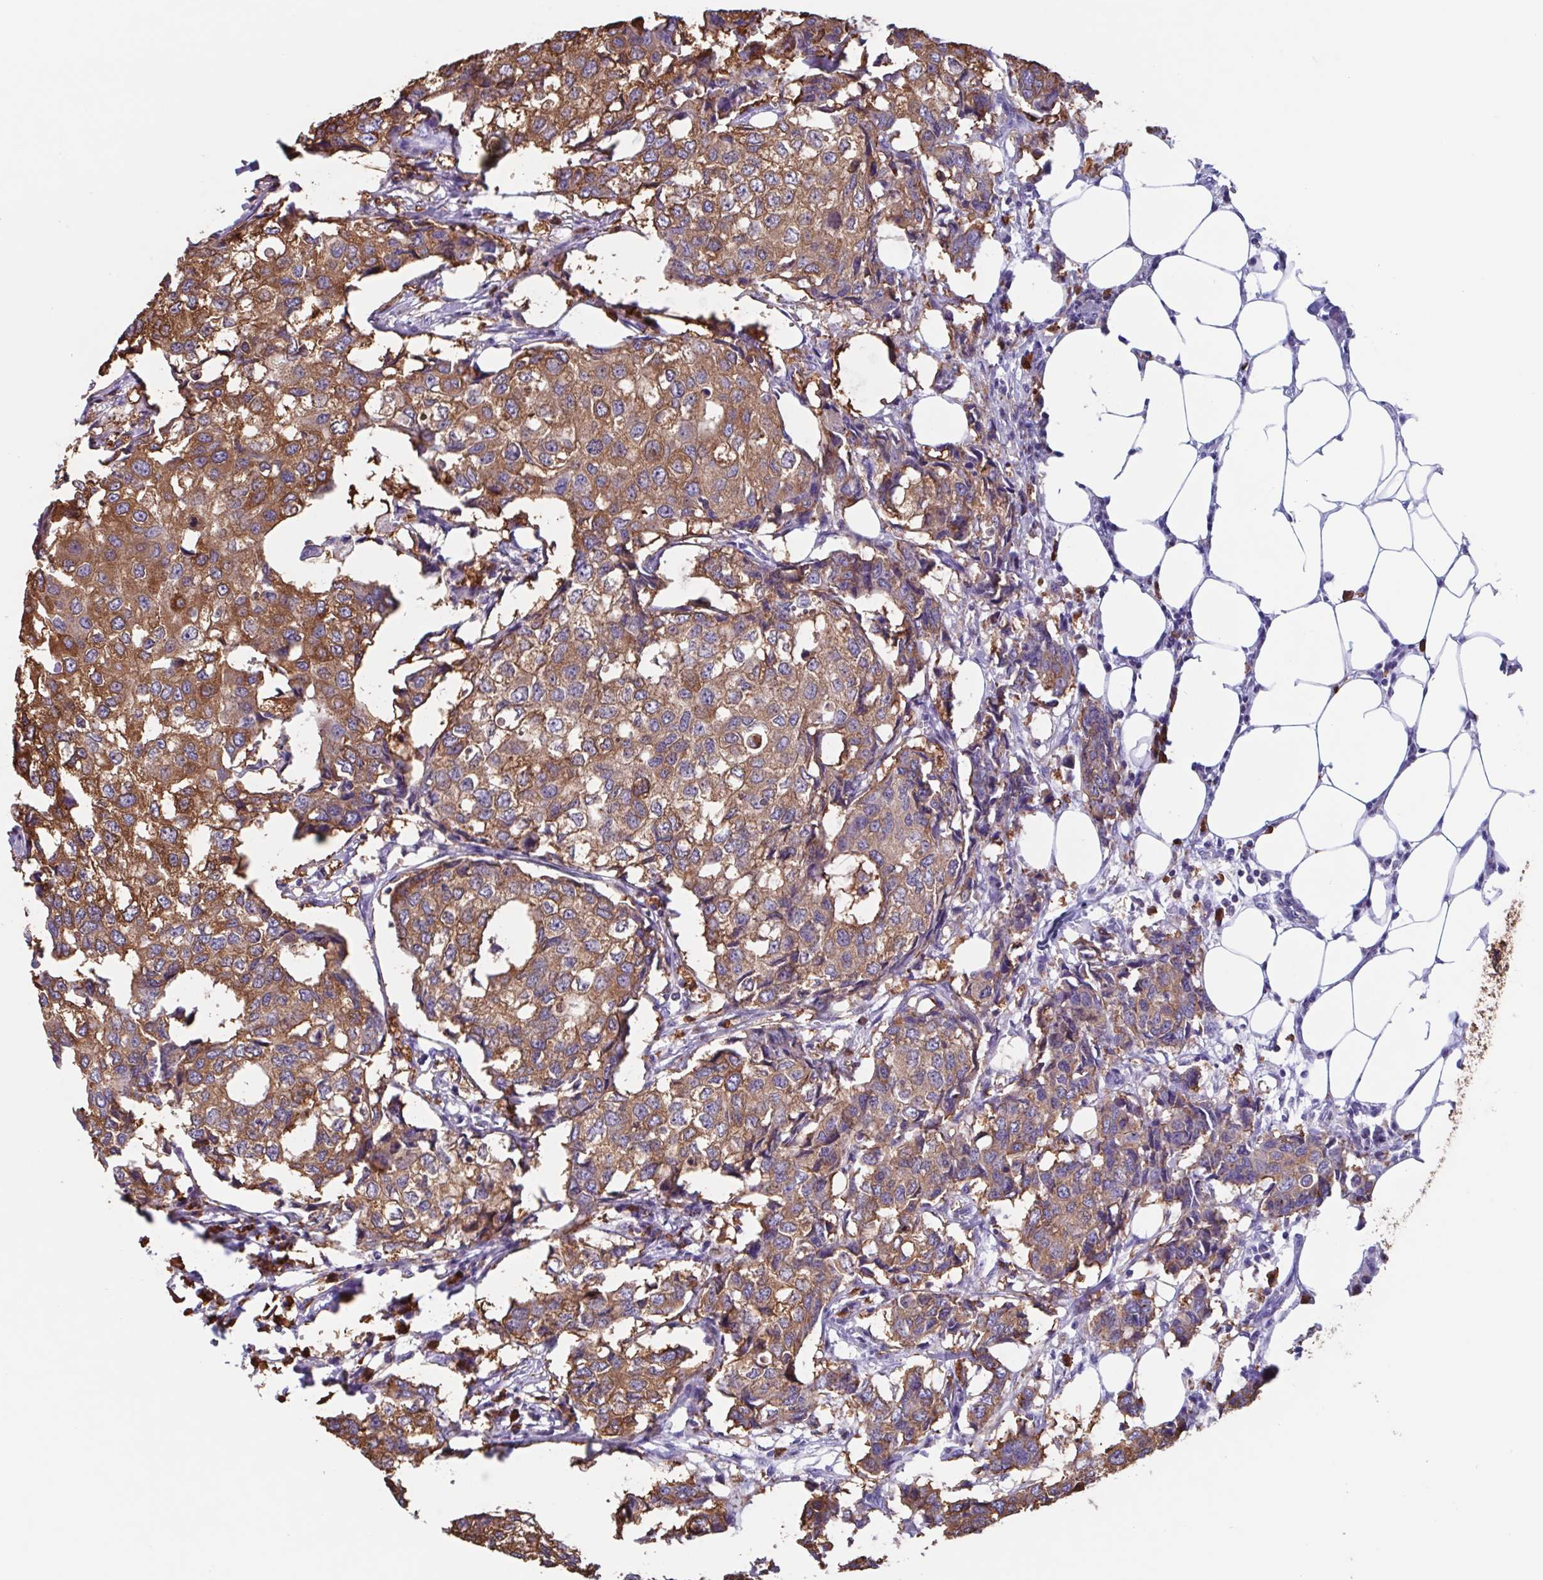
{"staining": {"intensity": "moderate", "quantity": ">75%", "location": "cytoplasmic/membranous"}, "tissue": "breast cancer", "cell_type": "Tumor cells", "image_type": "cancer", "snomed": [{"axis": "morphology", "description": "Duct carcinoma"}, {"axis": "topography", "description": "Breast"}], "caption": "This is an image of immunohistochemistry (IHC) staining of breast cancer, which shows moderate staining in the cytoplasmic/membranous of tumor cells.", "gene": "TPD52", "patient": {"sex": "female", "age": 27}}